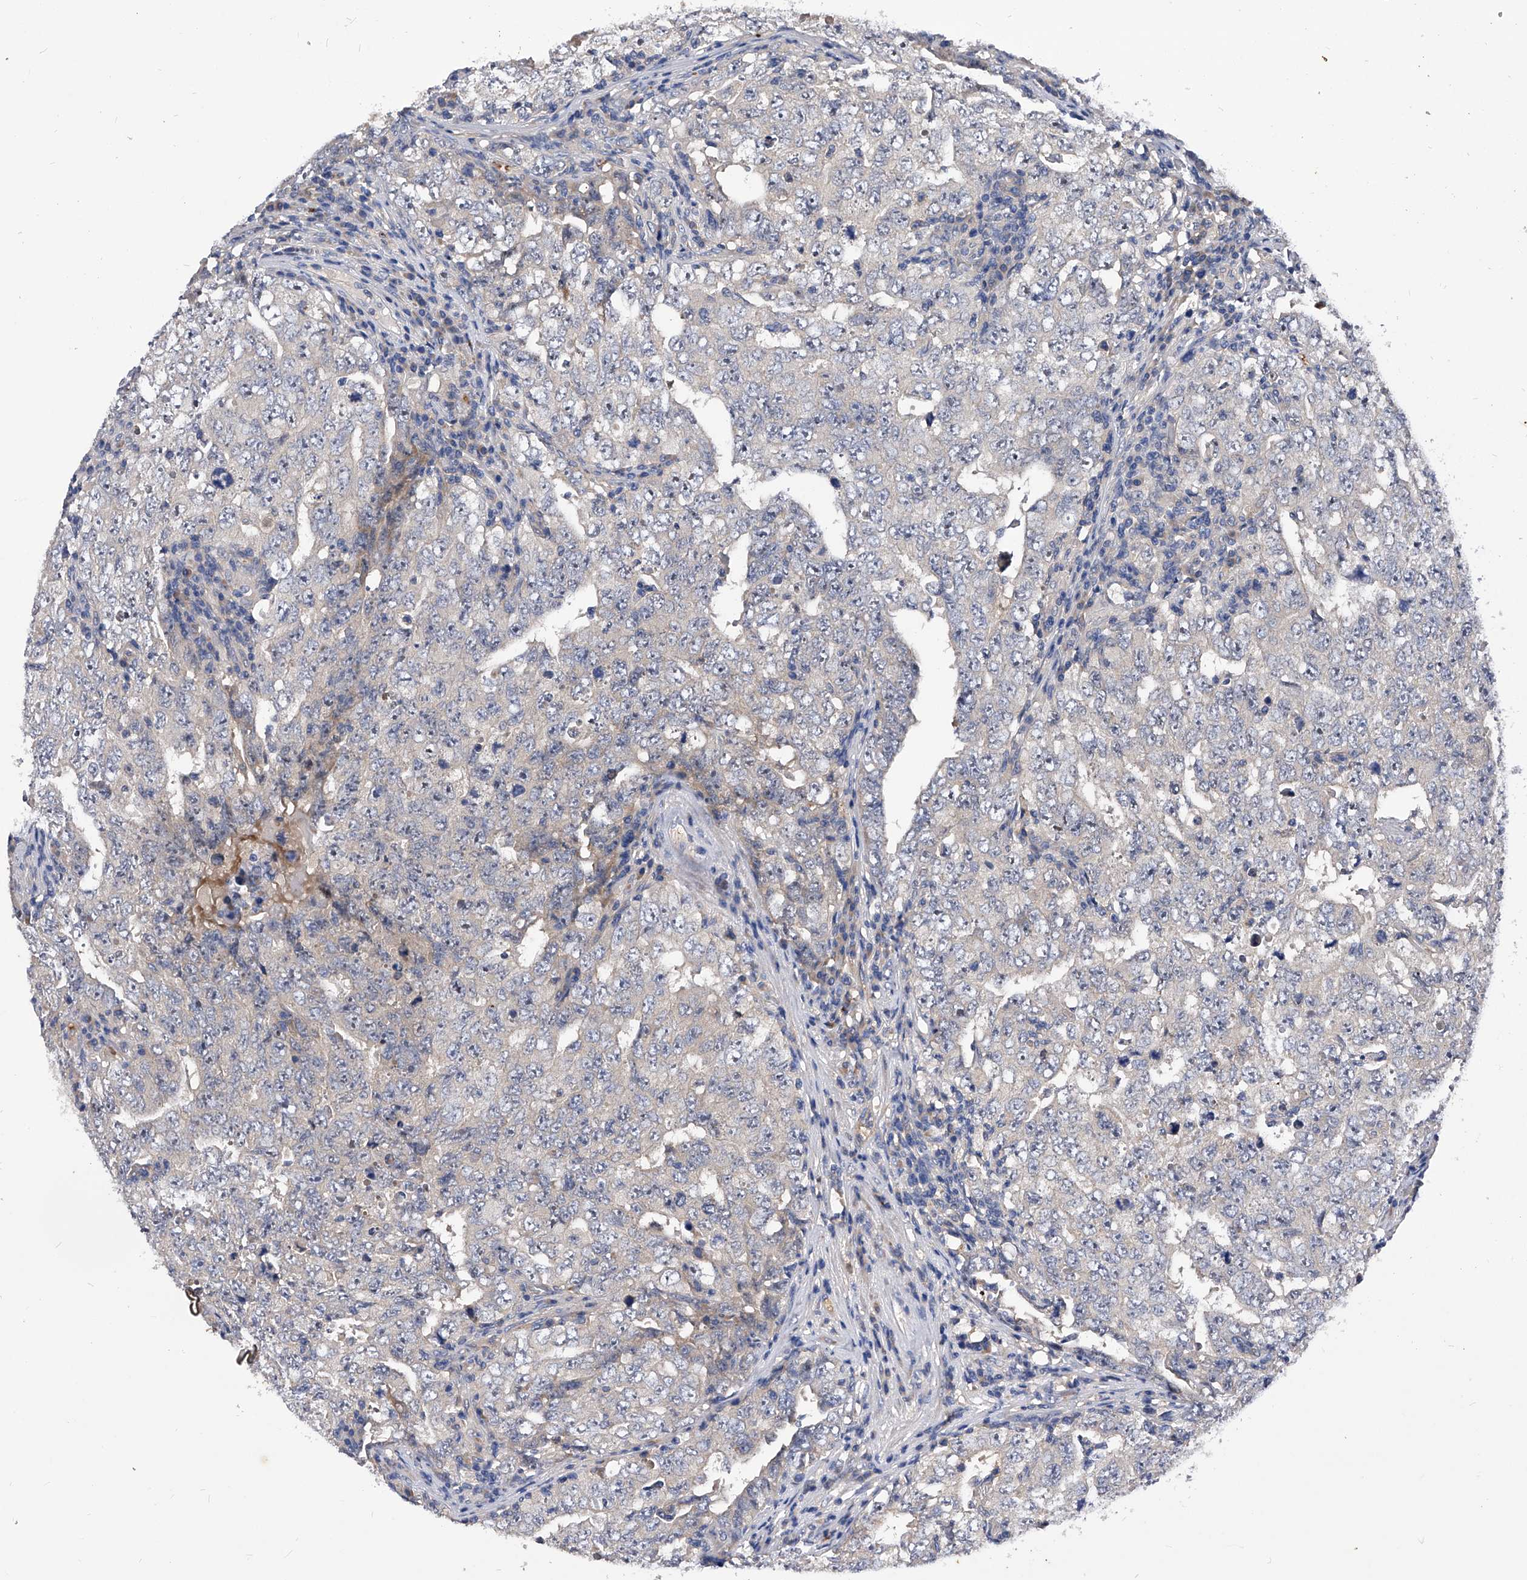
{"staining": {"intensity": "negative", "quantity": "none", "location": "none"}, "tissue": "testis cancer", "cell_type": "Tumor cells", "image_type": "cancer", "snomed": [{"axis": "morphology", "description": "Carcinoma, Embryonal, NOS"}, {"axis": "topography", "description": "Testis"}], "caption": "This is an immunohistochemistry image of embryonal carcinoma (testis). There is no expression in tumor cells.", "gene": "PPP5C", "patient": {"sex": "male", "age": 26}}